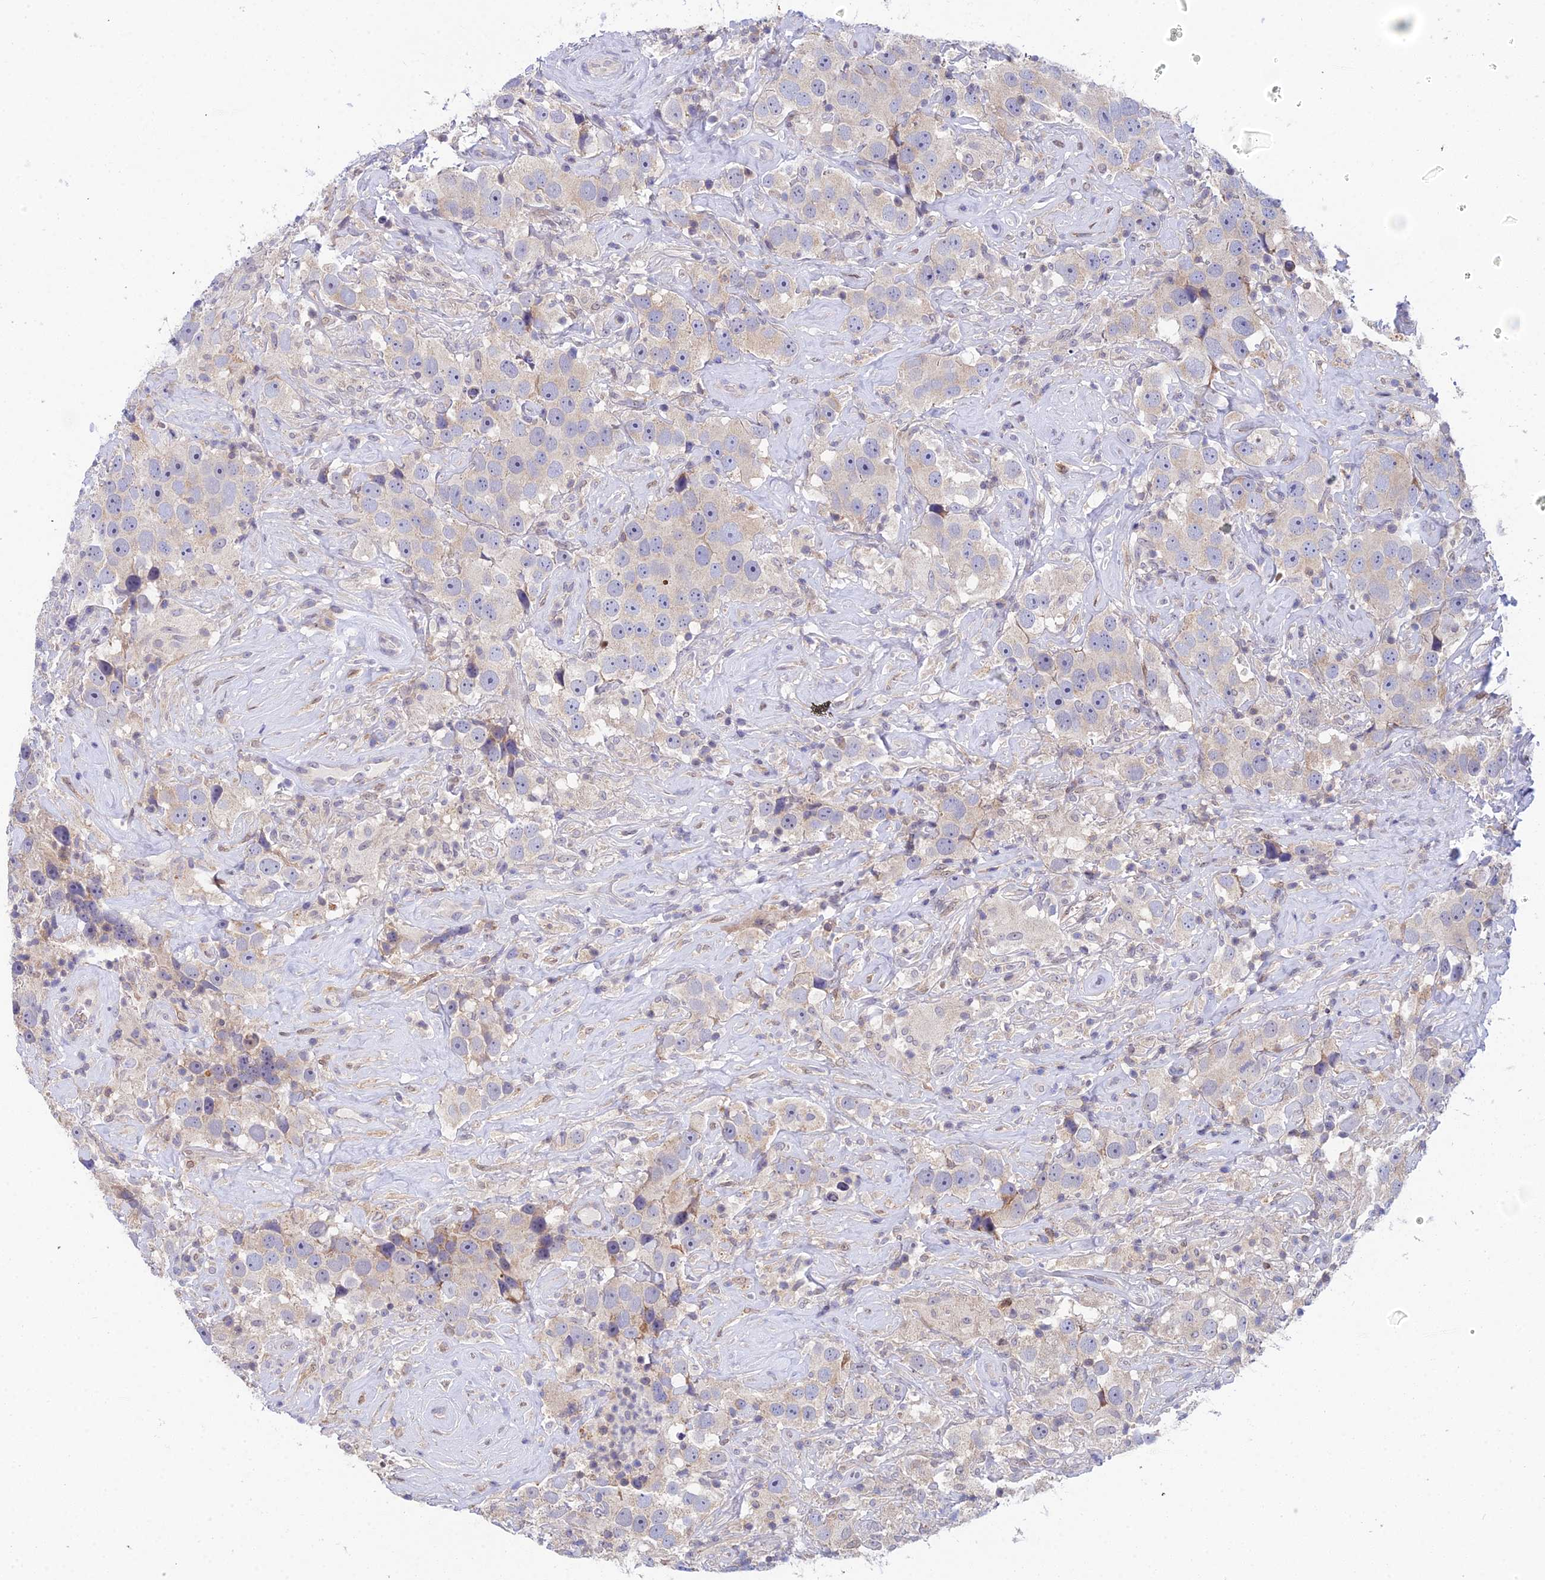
{"staining": {"intensity": "negative", "quantity": "none", "location": "none"}, "tissue": "testis cancer", "cell_type": "Tumor cells", "image_type": "cancer", "snomed": [{"axis": "morphology", "description": "Seminoma, NOS"}, {"axis": "topography", "description": "Testis"}], "caption": "Testis cancer was stained to show a protein in brown. There is no significant staining in tumor cells.", "gene": "ELOA2", "patient": {"sex": "male", "age": 49}}